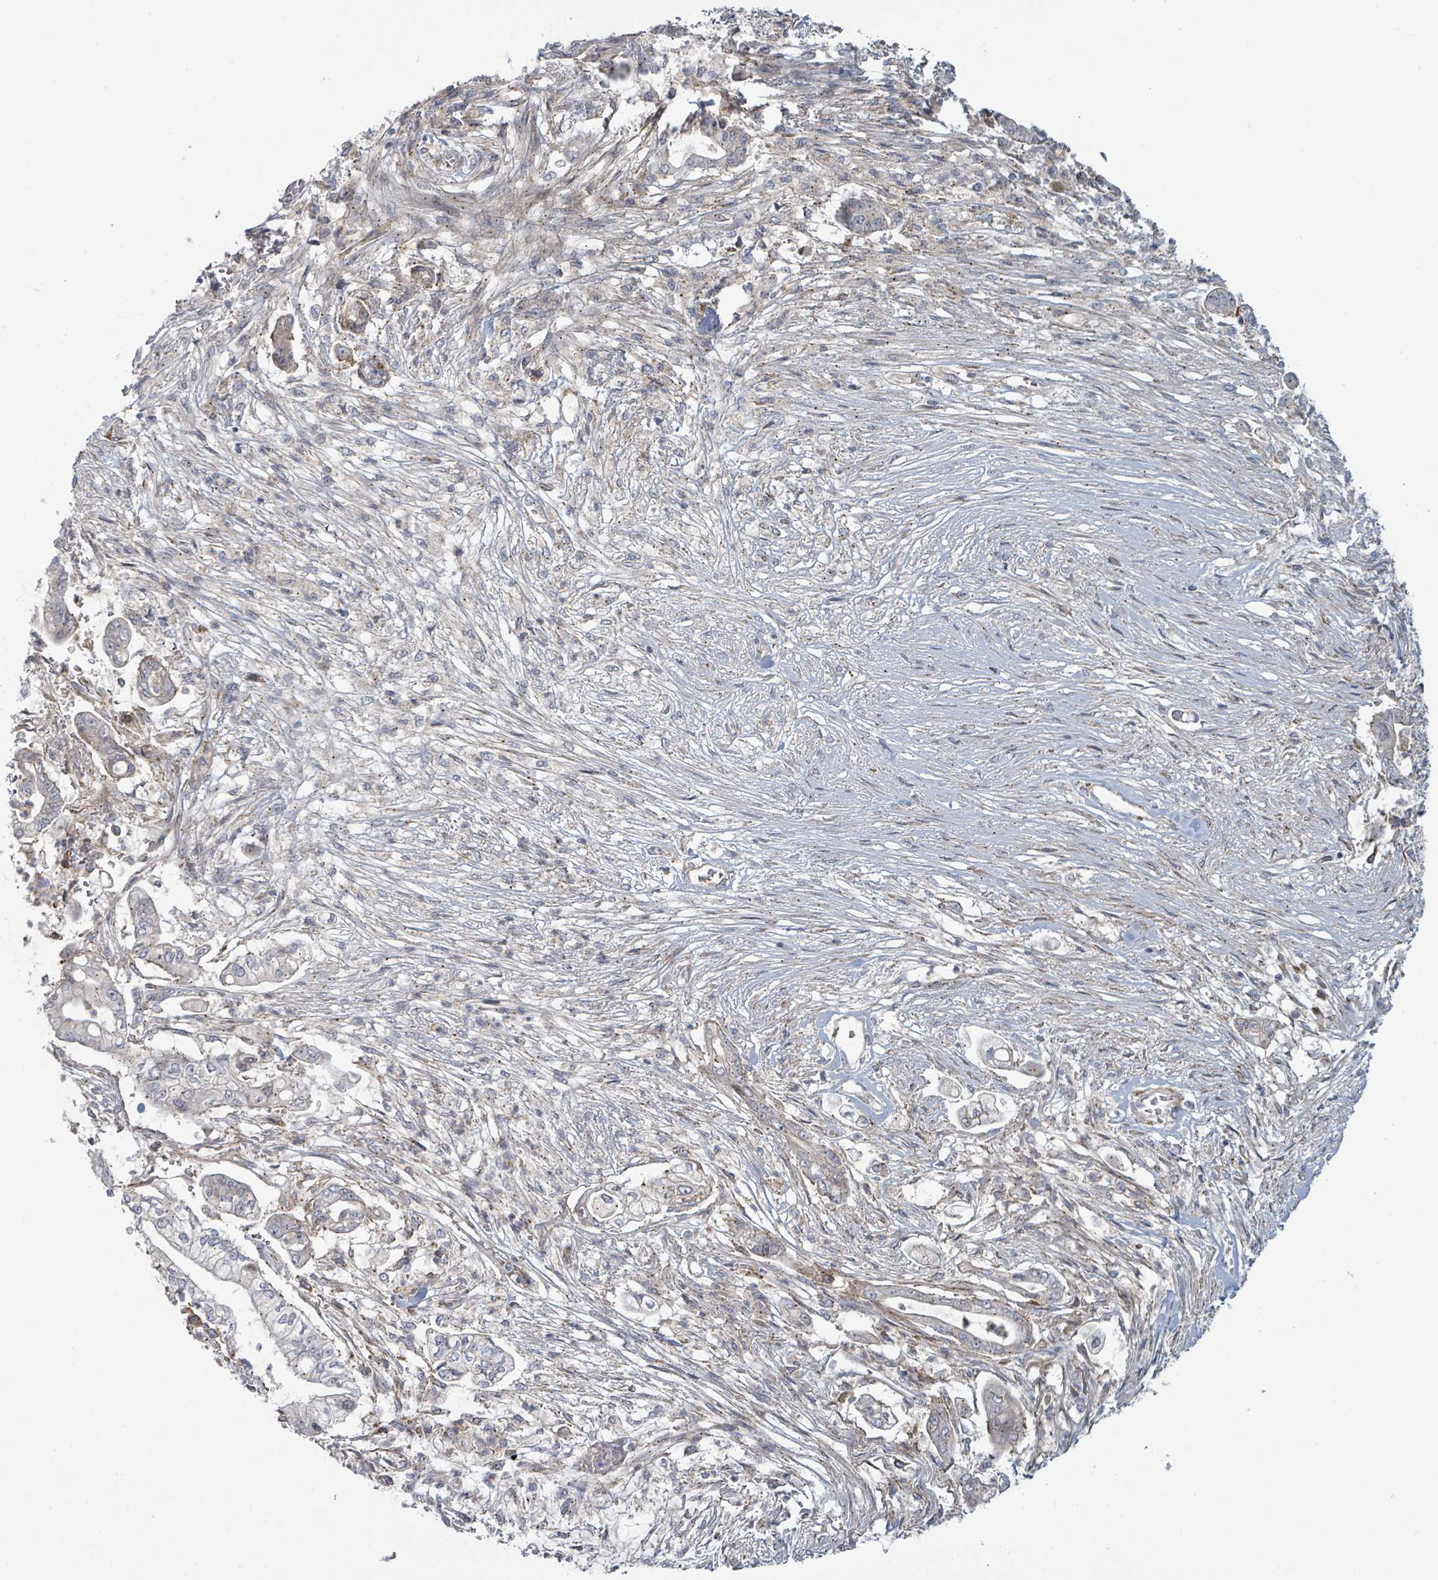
{"staining": {"intensity": "negative", "quantity": "none", "location": "none"}, "tissue": "pancreatic cancer", "cell_type": "Tumor cells", "image_type": "cancer", "snomed": [{"axis": "morphology", "description": "Adenocarcinoma, NOS"}, {"axis": "topography", "description": "Pancreas"}], "caption": "Tumor cells are negative for protein expression in human pancreatic cancer.", "gene": "COL5A3", "patient": {"sex": "female", "age": 69}}